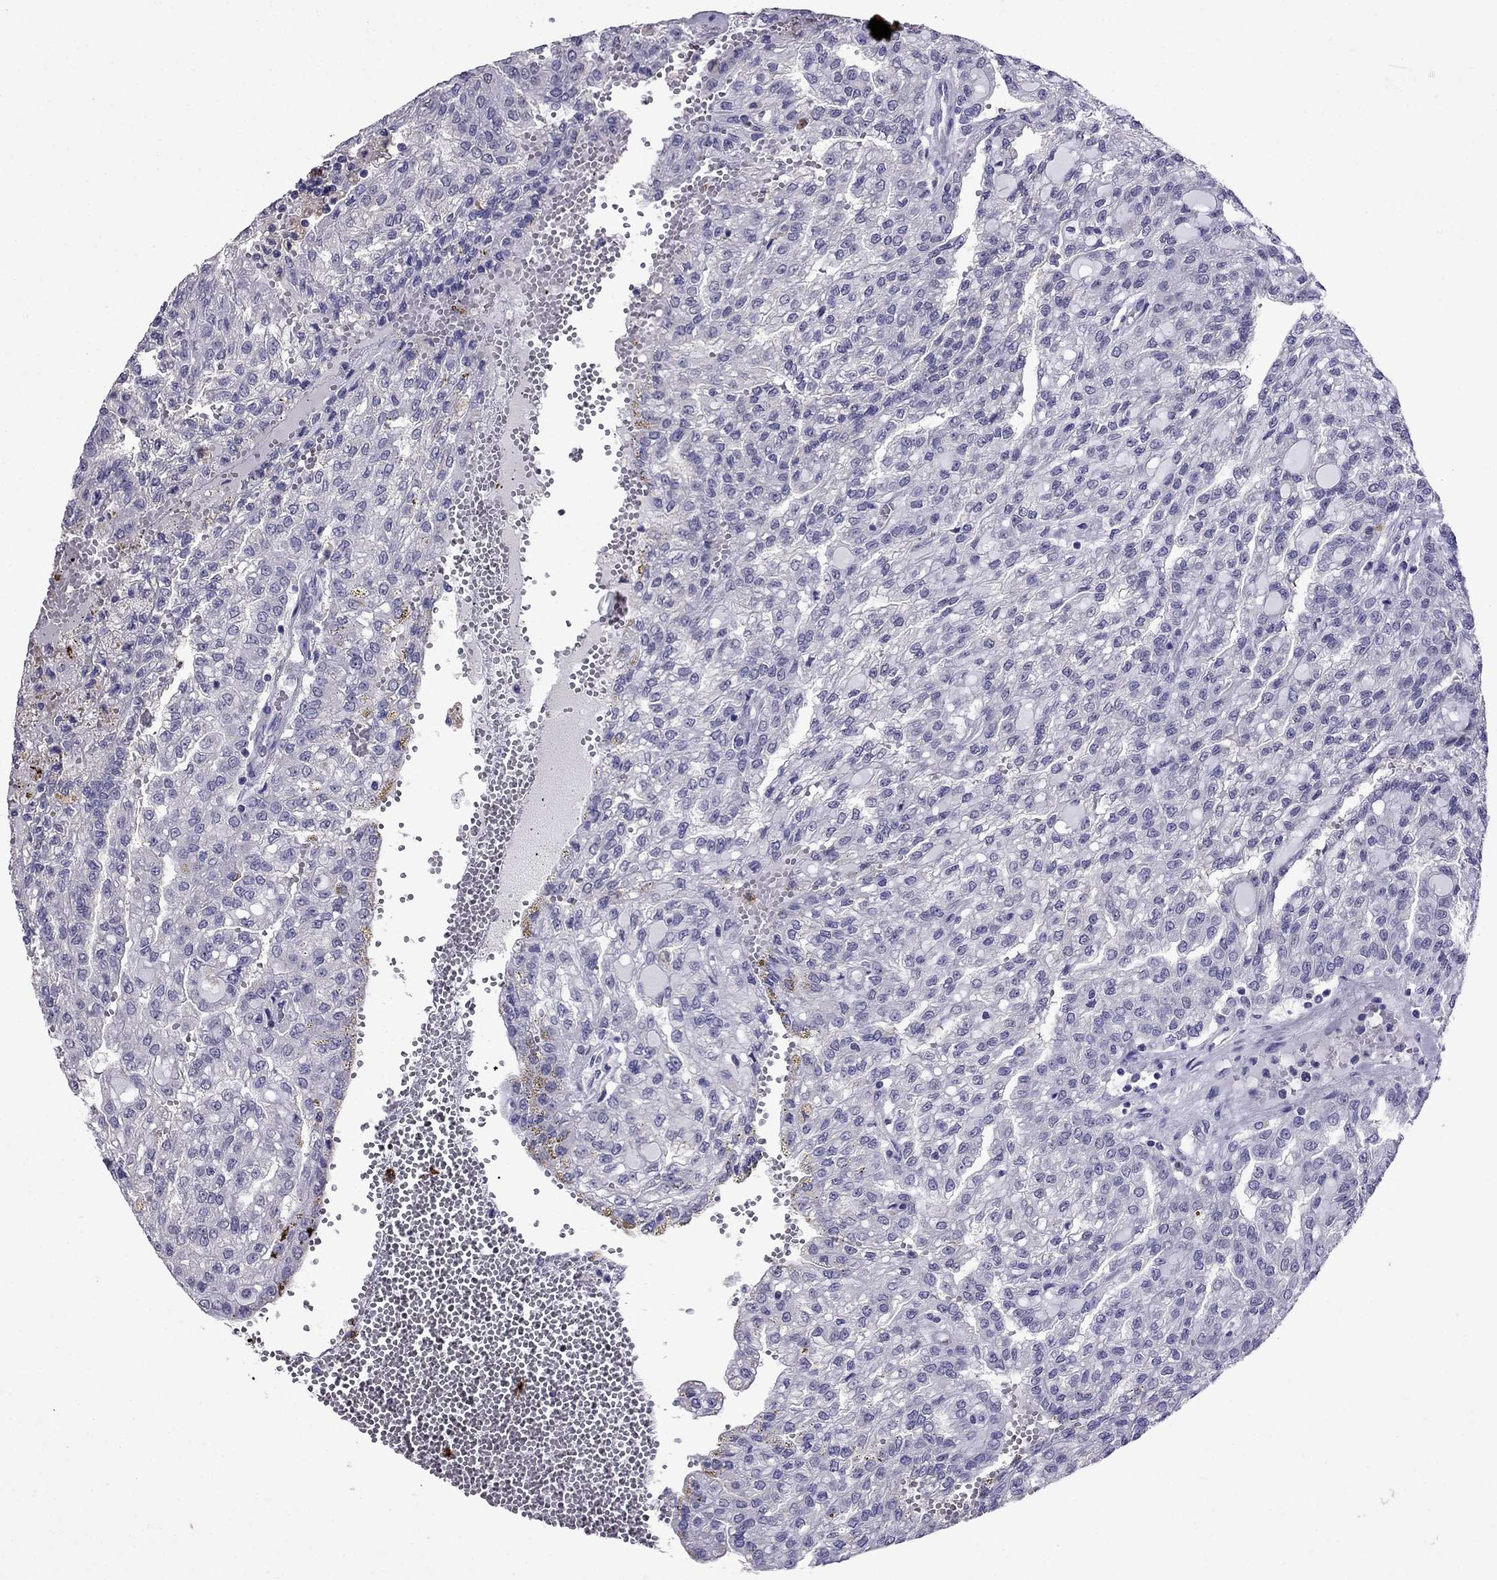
{"staining": {"intensity": "negative", "quantity": "none", "location": "none"}, "tissue": "renal cancer", "cell_type": "Tumor cells", "image_type": "cancer", "snomed": [{"axis": "morphology", "description": "Adenocarcinoma, NOS"}, {"axis": "topography", "description": "Kidney"}], "caption": "Tumor cells show no significant protein expression in renal adenocarcinoma.", "gene": "OLFM4", "patient": {"sex": "male", "age": 63}}